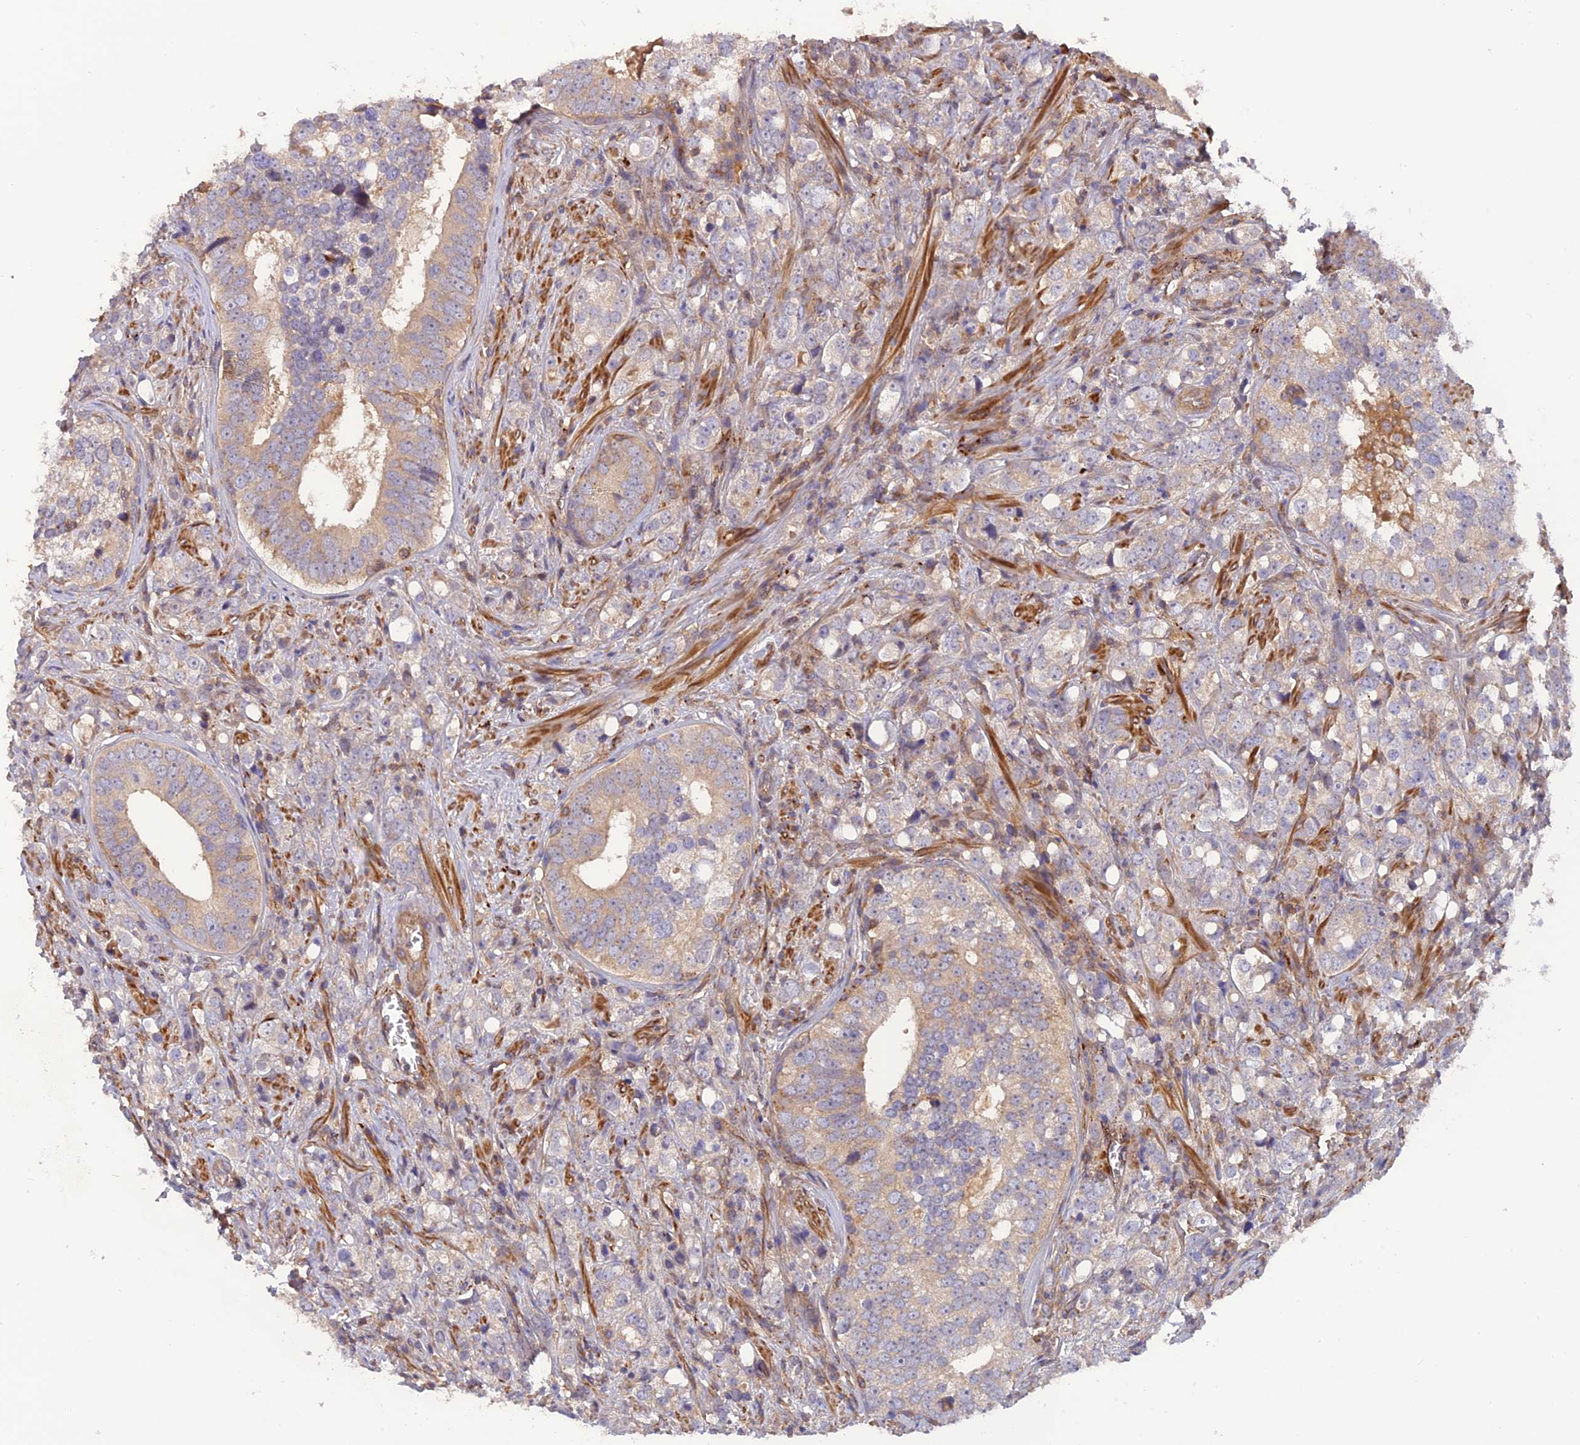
{"staining": {"intensity": "weak", "quantity": "<25%", "location": "cytoplasmic/membranous"}, "tissue": "prostate cancer", "cell_type": "Tumor cells", "image_type": "cancer", "snomed": [{"axis": "morphology", "description": "Adenocarcinoma, High grade"}, {"axis": "topography", "description": "Prostate"}], "caption": "High magnification brightfield microscopy of high-grade adenocarcinoma (prostate) stained with DAB (brown) and counterstained with hematoxylin (blue): tumor cells show no significant expression. (DAB (3,3'-diaminobenzidine) immunohistochemistry (IHC) with hematoxylin counter stain).", "gene": "CPNE7", "patient": {"sex": "male", "age": 71}}